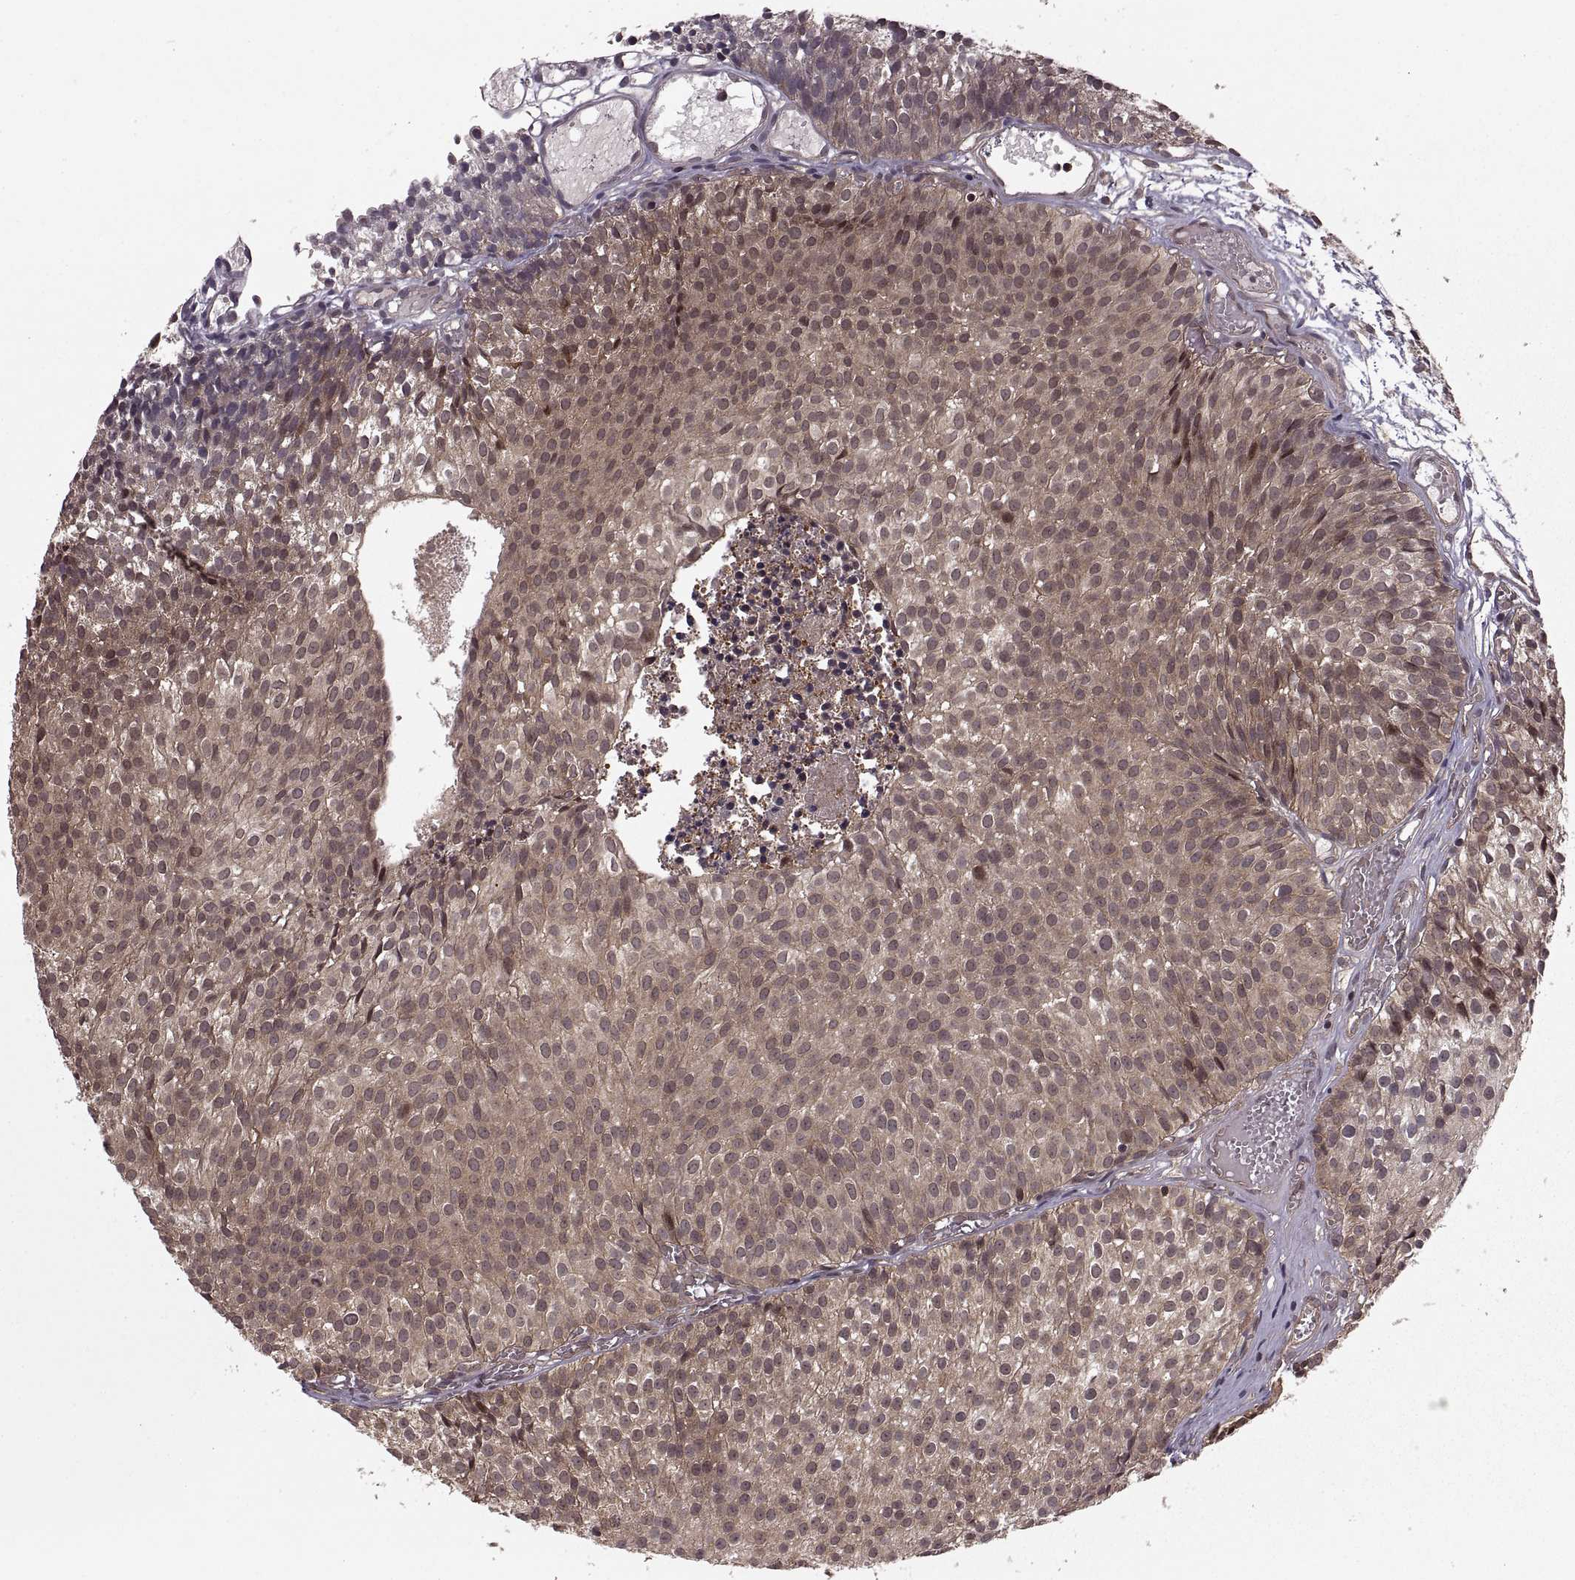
{"staining": {"intensity": "weak", "quantity": ">75%", "location": "cytoplasmic/membranous"}, "tissue": "urothelial cancer", "cell_type": "Tumor cells", "image_type": "cancer", "snomed": [{"axis": "morphology", "description": "Urothelial carcinoma, Low grade"}, {"axis": "topography", "description": "Urinary bladder"}], "caption": "Immunohistochemistry (IHC) staining of urothelial cancer, which displays low levels of weak cytoplasmic/membranous positivity in approximately >75% of tumor cells indicating weak cytoplasmic/membranous protein expression. The staining was performed using DAB (3,3'-diaminobenzidine) (brown) for protein detection and nuclei were counterstained in hematoxylin (blue).", "gene": "DEDD", "patient": {"sex": "male", "age": 63}}